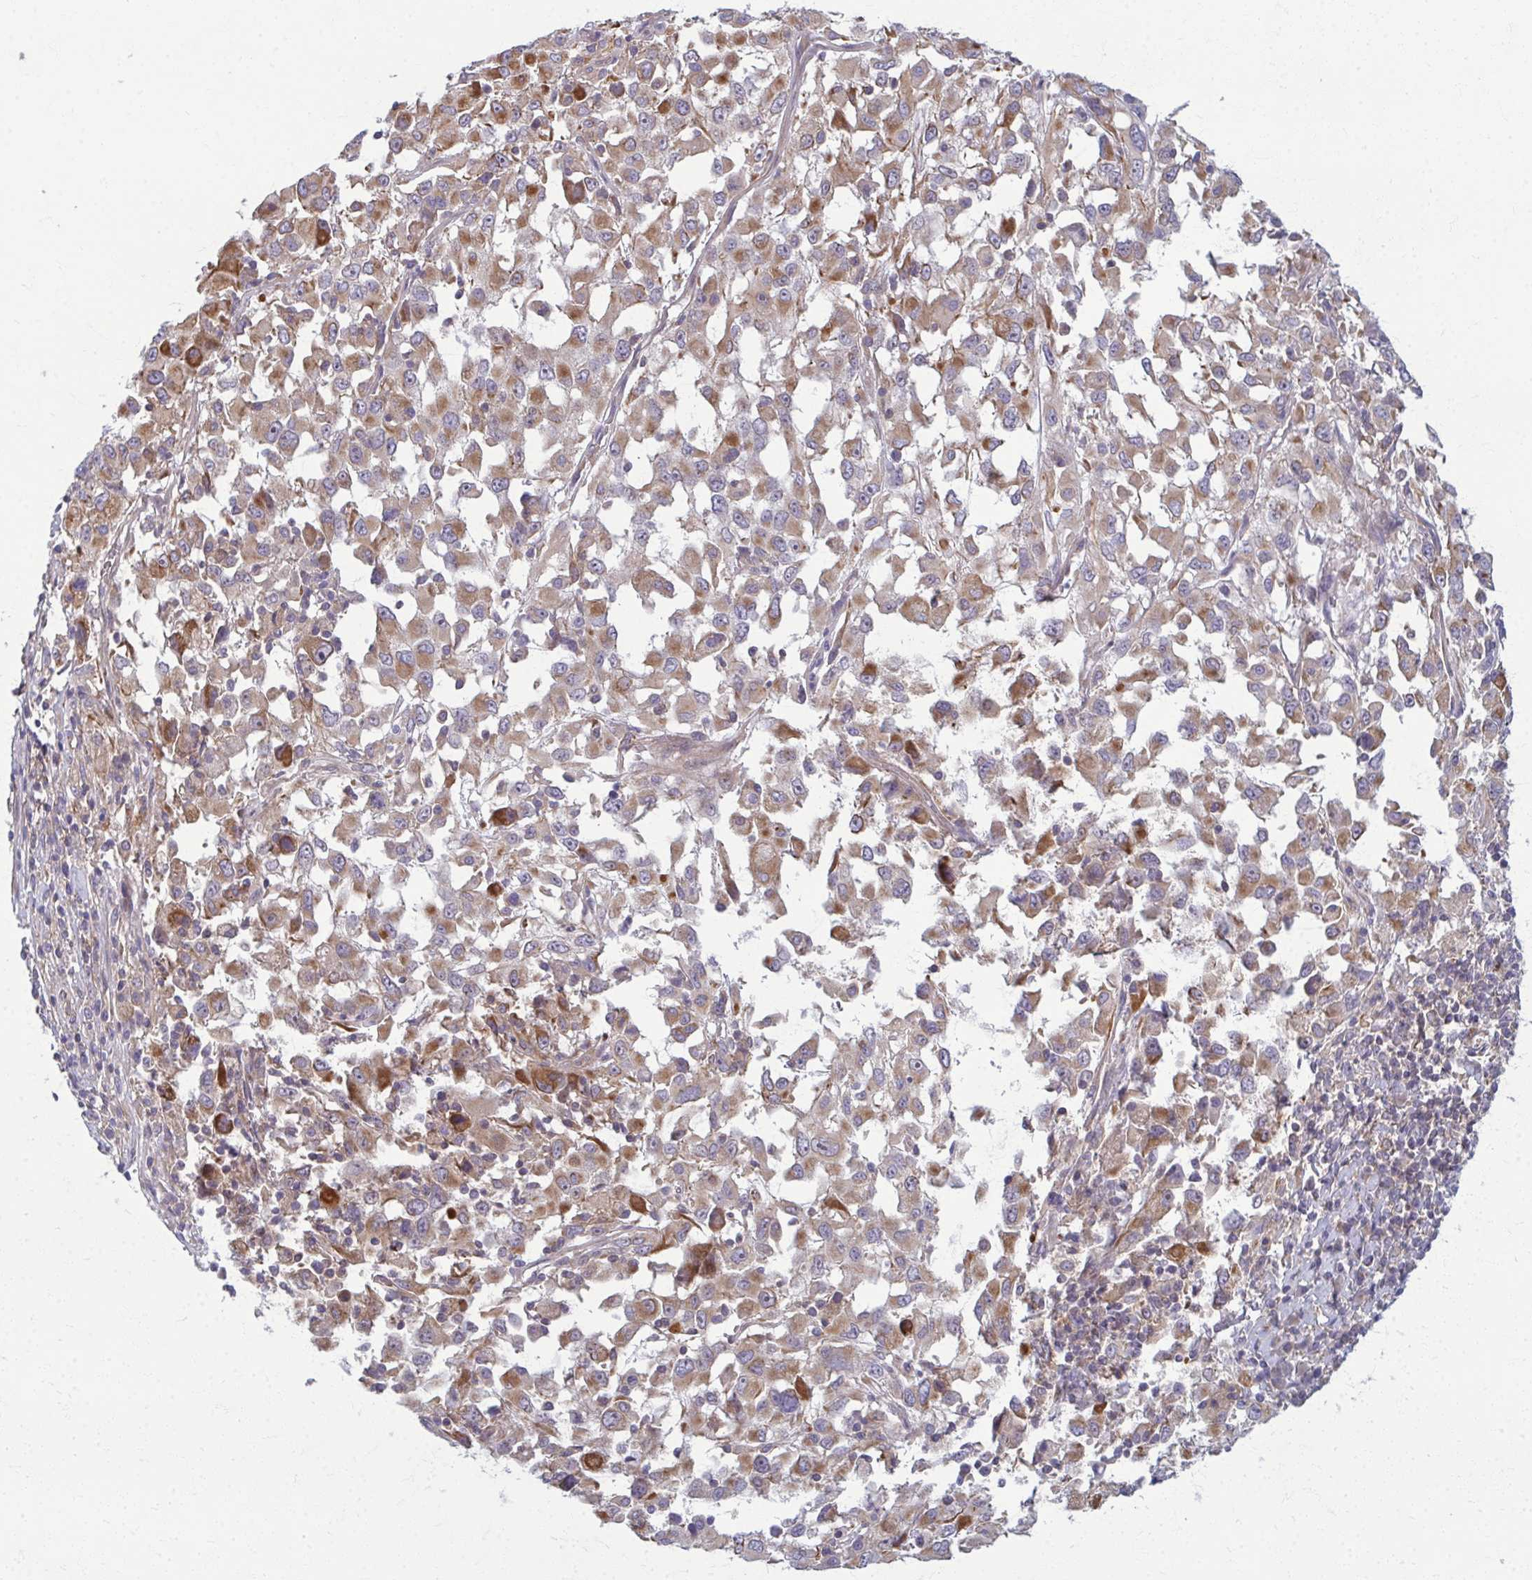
{"staining": {"intensity": "weak", "quantity": "25%-75%", "location": "cytoplasmic/membranous"}, "tissue": "melanoma", "cell_type": "Tumor cells", "image_type": "cancer", "snomed": [{"axis": "morphology", "description": "Malignant melanoma, Metastatic site"}, {"axis": "topography", "description": "Soft tissue"}], "caption": "Protein staining by IHC shows weak cytoplasmic/membranous staining in approximately 25%-75% of tumor cells in melanoma.", "gene": "EID2B", "patient": {"sex": "male", "age": 50}}